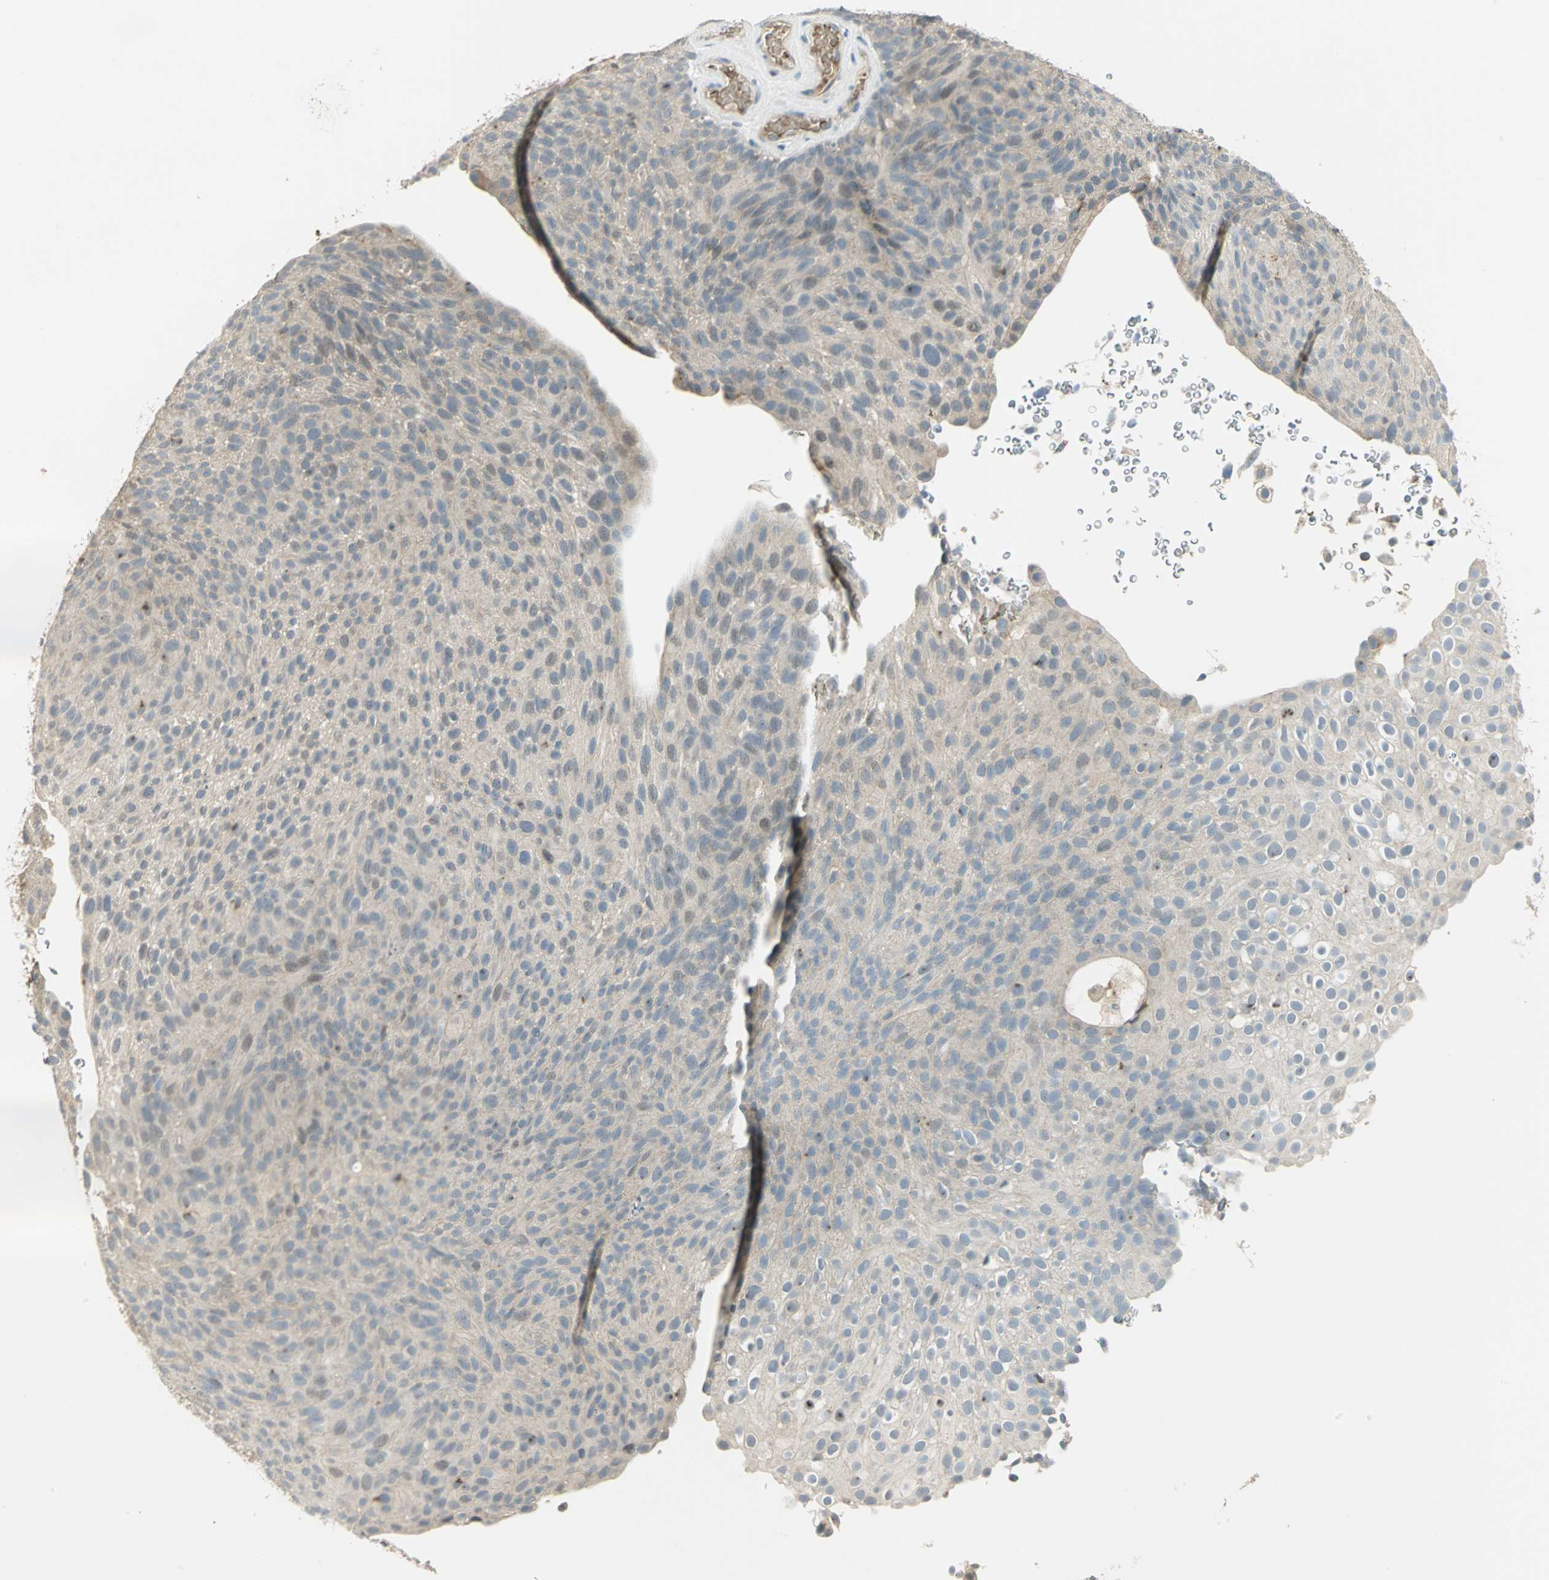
{"staining": {"intensity": "negative", "quantity": "none", "location": "none"}, "tissue": "urothelial cancer", "cell_type": "Tumor cells", "image_type": "cancer", "snomed": [{"axis": "morphology", "description": "Urothelial carcinoma, Low grade"}, {"axis": "topography", "description": "Urinary bladder"}], "caption": "Tumor cells show no significant protein positivity in low-grade urothelial carcinoma.", "gene": "RAD17", "patient": {"sex": "male", "age": 78}}